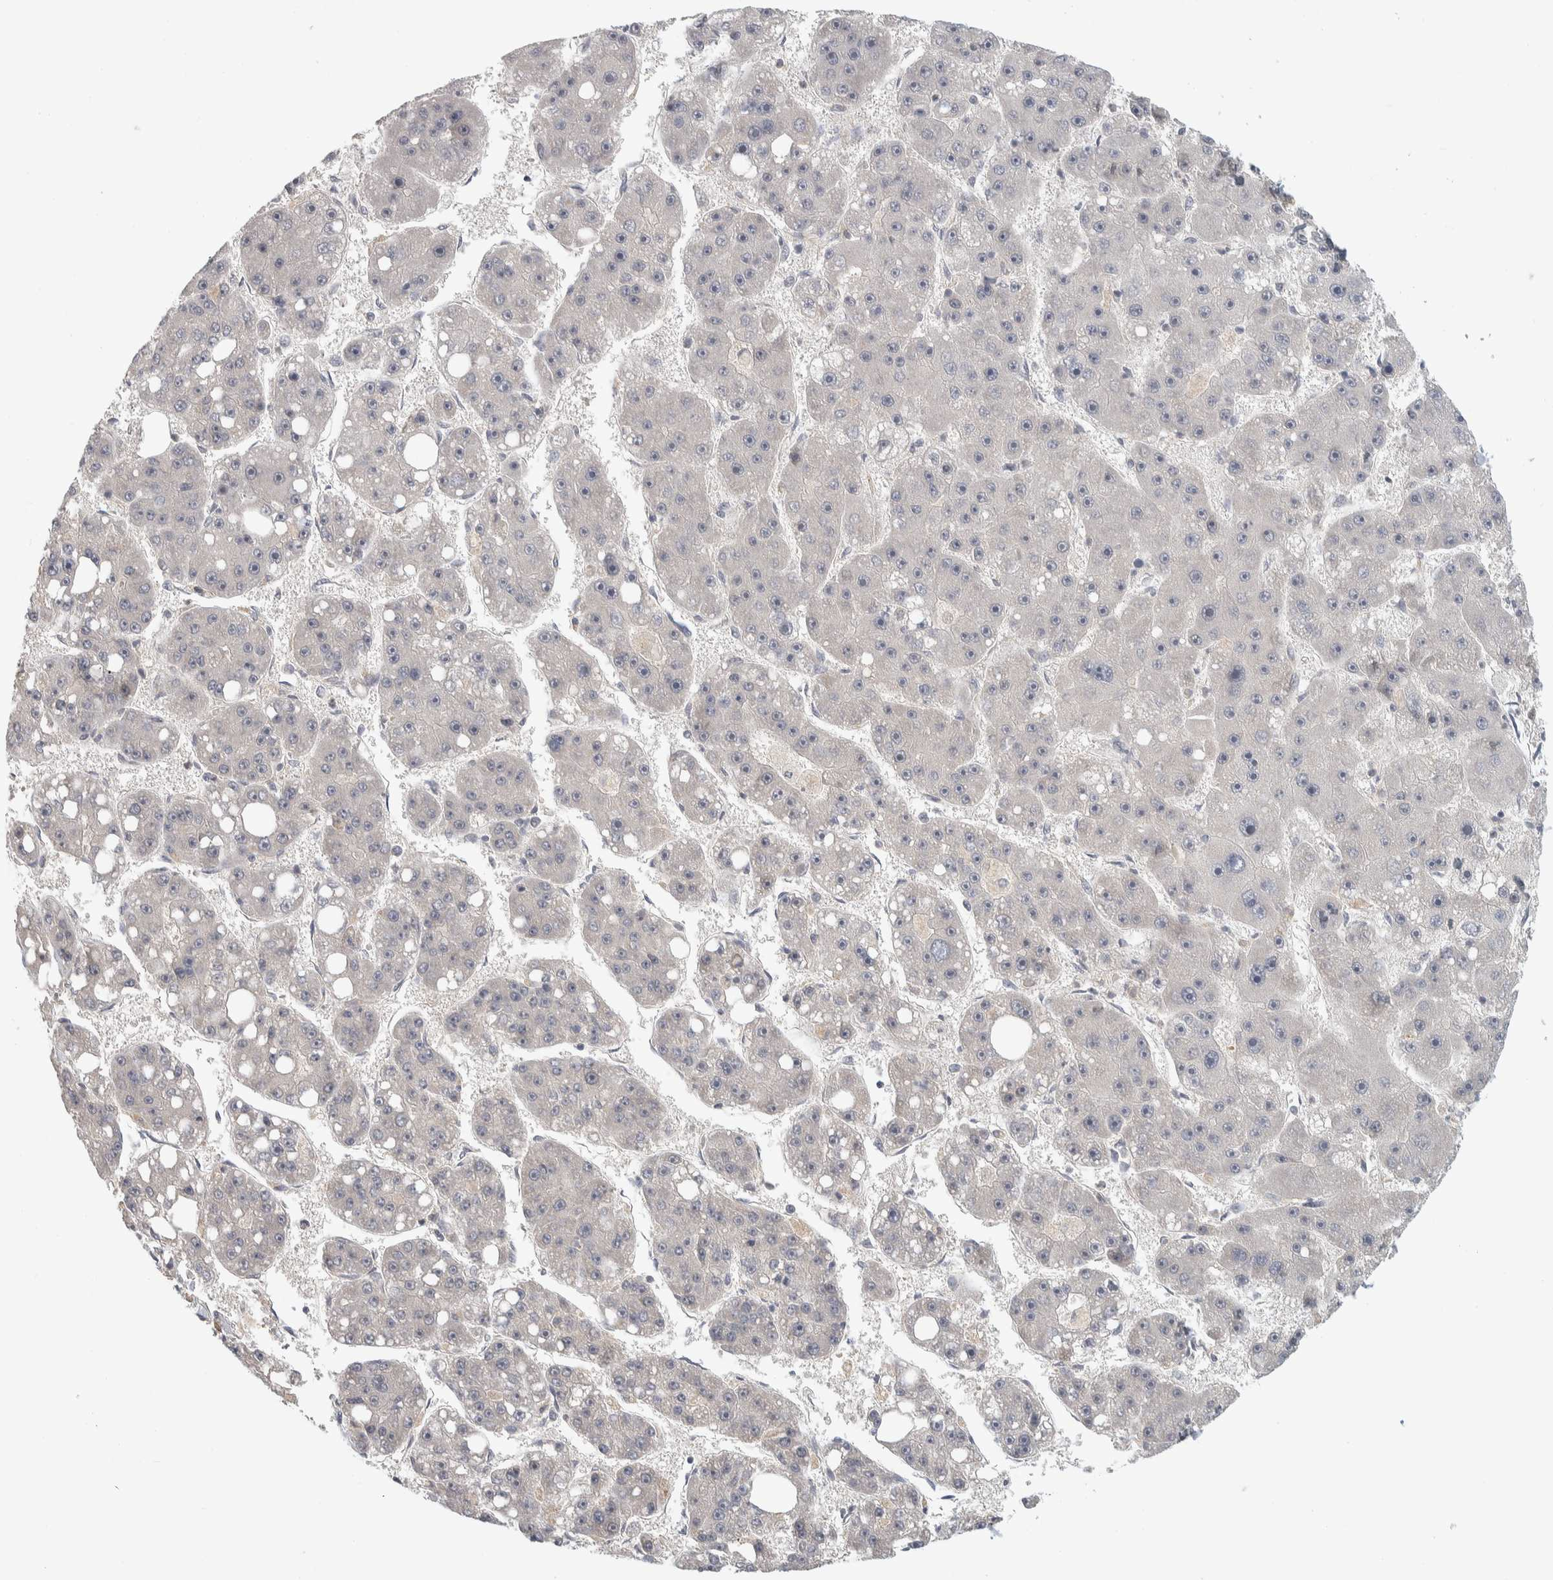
{"staining": {"intensity": "negative", "quantity": "none", "location": "none"}, "tissue": "liver cancer", "cell_type": "Tumor cells", "image_type": "cancer", "snomed": [{"axis": "morphology", "description": "Carcinoma, Hepatocellular, NOS"}, {"axis": "topography", "description": "Liver"}], "caption": "This is a histopathology image of IHC staining of hepatocellular carcinoma (liver), which shows no positivity in tumor cells.", "gene": "AFP", "patient": {"sex": "female", "age": 61}}